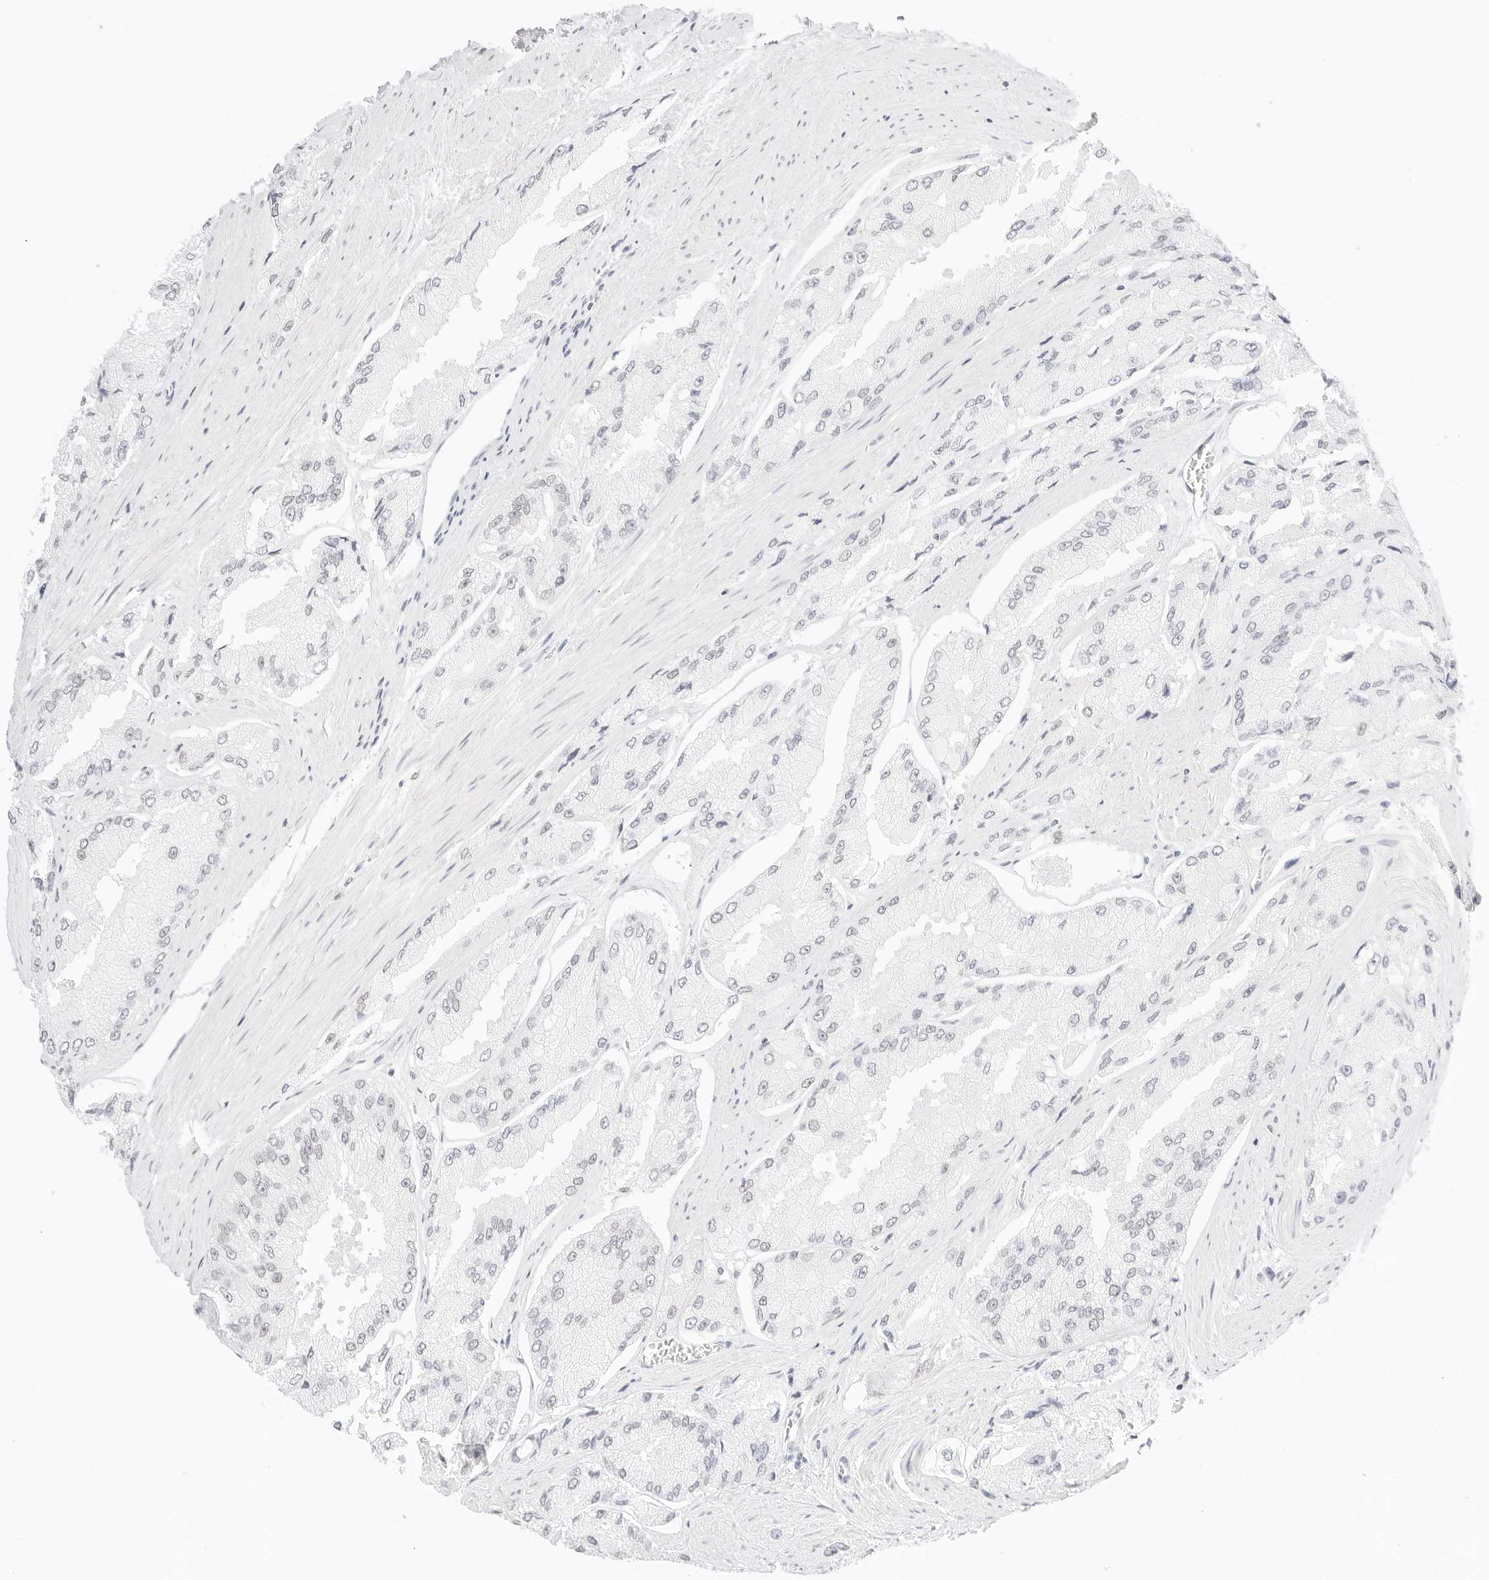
{"staining": {"intensity": "negative", "quantity": "none", "location": "none"}, "tissue": "prostate cancer", "cell_type": "Tumor cells", "image_type": "cancer", "snomed": [{"axis": "morphology", "description": "Adenocarcinoma, High grade"}, {"axis": "topography", "description": "Prostate"}], "caption": "This is an IHC histopathology image of prostate high-grade adenocarcinoma. There is no positivity in tumor cells.", "gene": "FBLN5", "patient": {"sex": "male", "age": 58}}